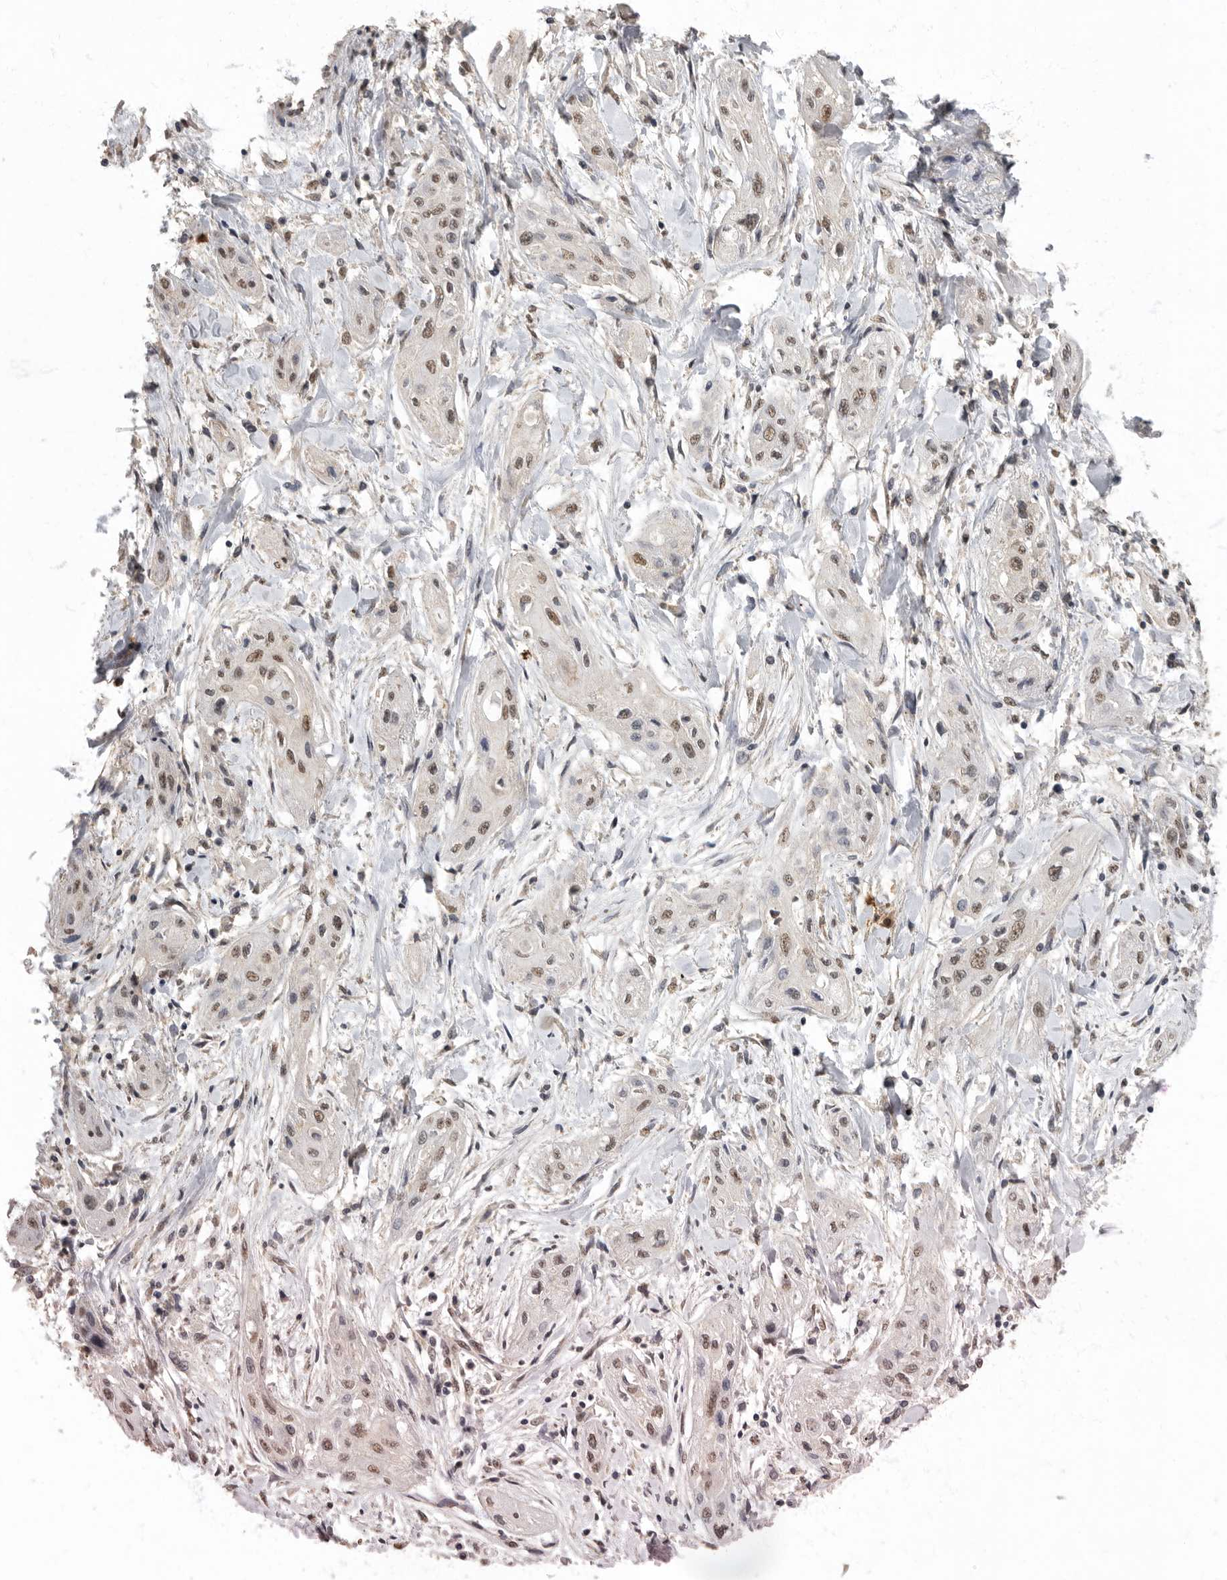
{"staining": {"intensity": "moderate", "quantity": ">75%", "location": "nuclear"}, "tissue": "lung cancer", "cell_type": "Tumor cells", "image_type": "cancer", "snomed": [{"axis": "morphology", "description": "Squamous cell carcinoma, NOS"}, {"axis": "topography", "description": "Lung"}], "caption": "Immunohistochemistry staining of lung cancer (squamous cell carcinoma), which displays medium levels of moderate nuclear staining in about >75% of tumor cells indicating moderate nuclear protein positivity. The staining was performed using DAB (3,3'-diaminobenzidine) (brown) for protein detection and nuclei were counterstained in hematoxylin (blue).", "gene": "NBL1", "patient": {"sex": "female", "age": 47}}